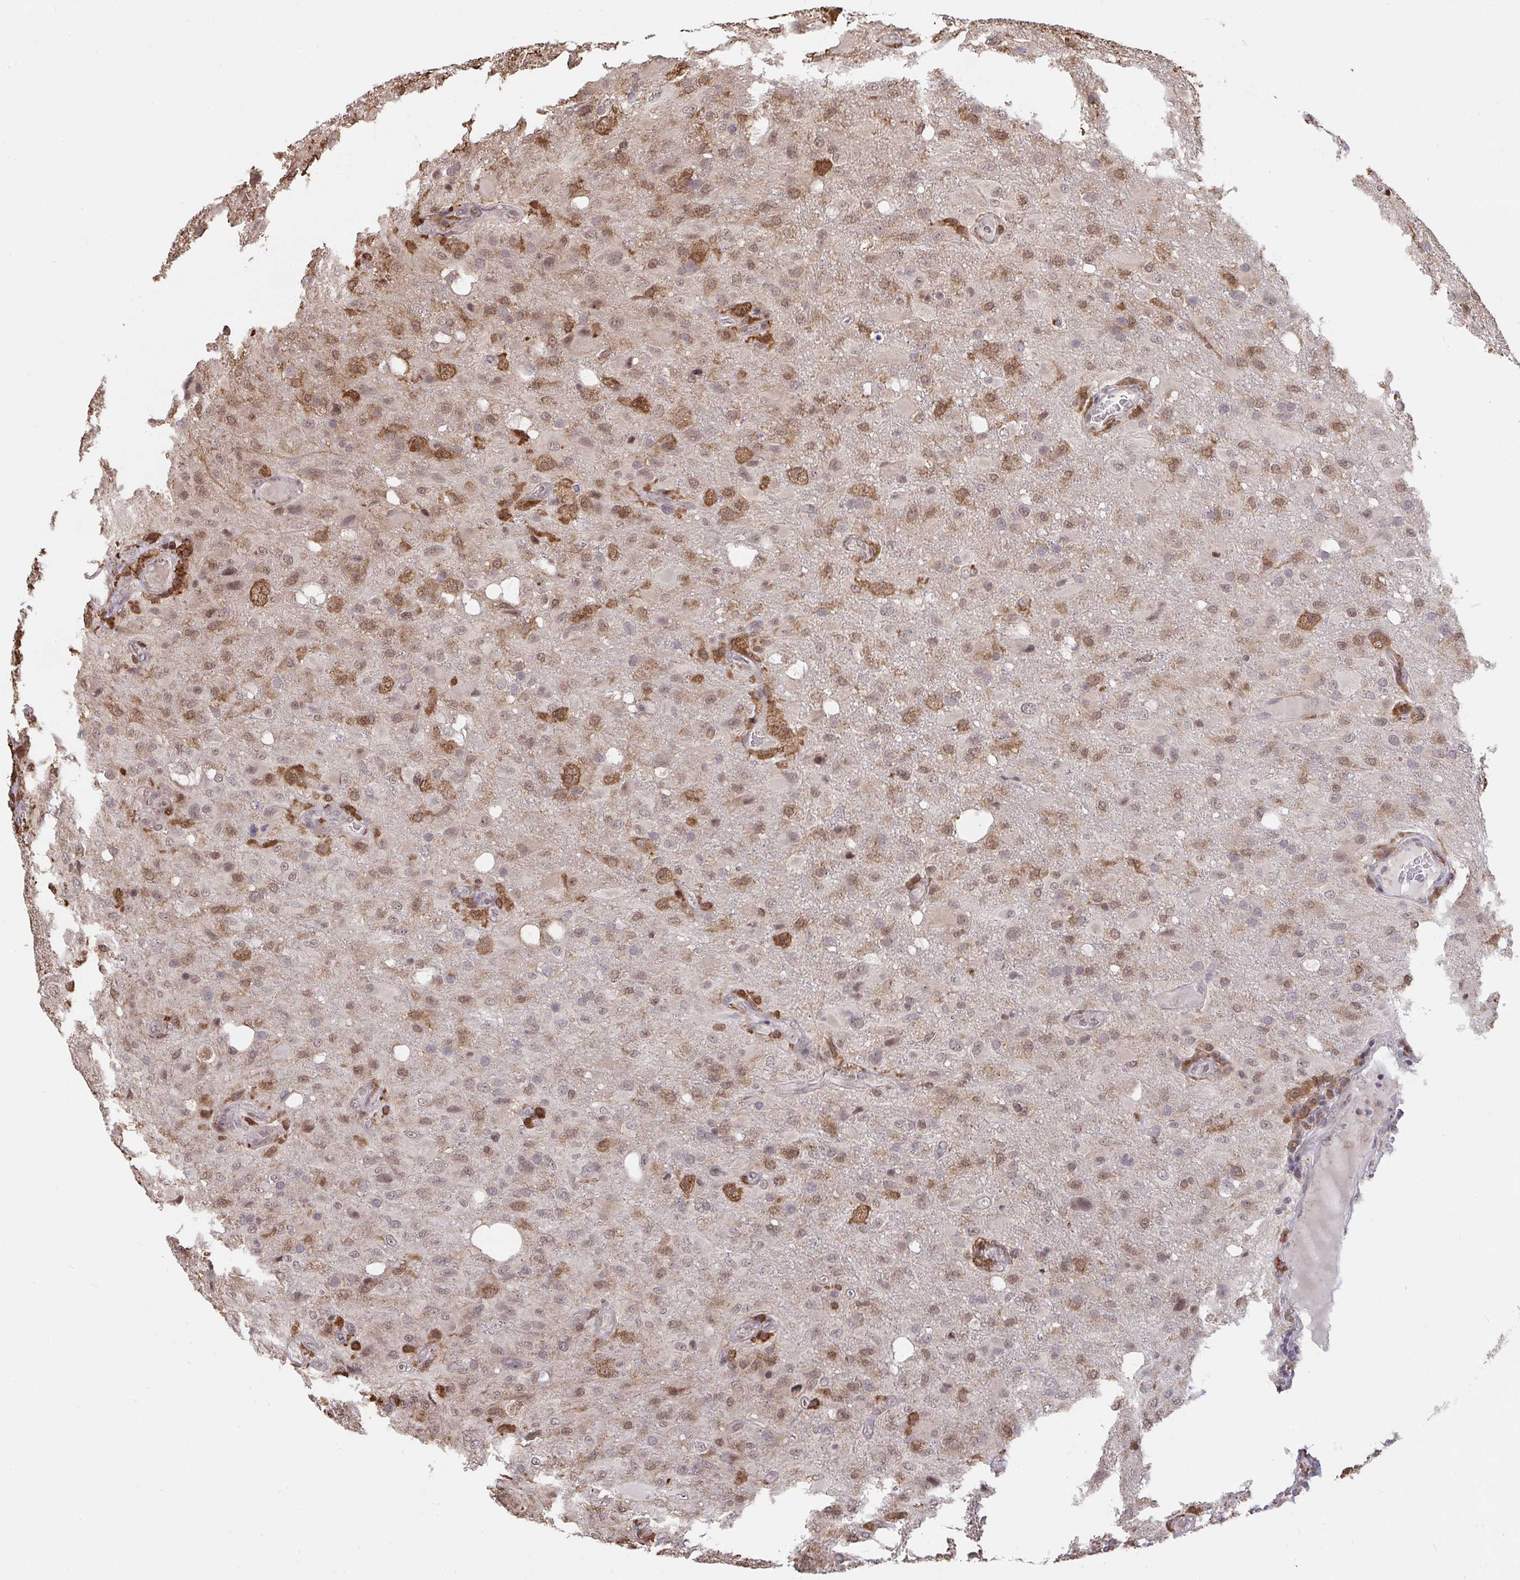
{"staining": {"intensity": "weak", "quantity": ">75%", "location": "nuclear"}, "tissue": "glioma", "cell_type": "Tumor cells", "image_type": "cancer", "snomed": [{"axis": "morphology", "description": "Glioma, malignant, High grade"}, {"axis": "topography", "description": "Brain"}], "caption": "A high-resolution histopathology image shows IHC staining of glioma, which shows weak nuclear staining in about >75% of tumor cells.", "gene": "SAP30", "patient": {"sex": "male", "age": 53}}